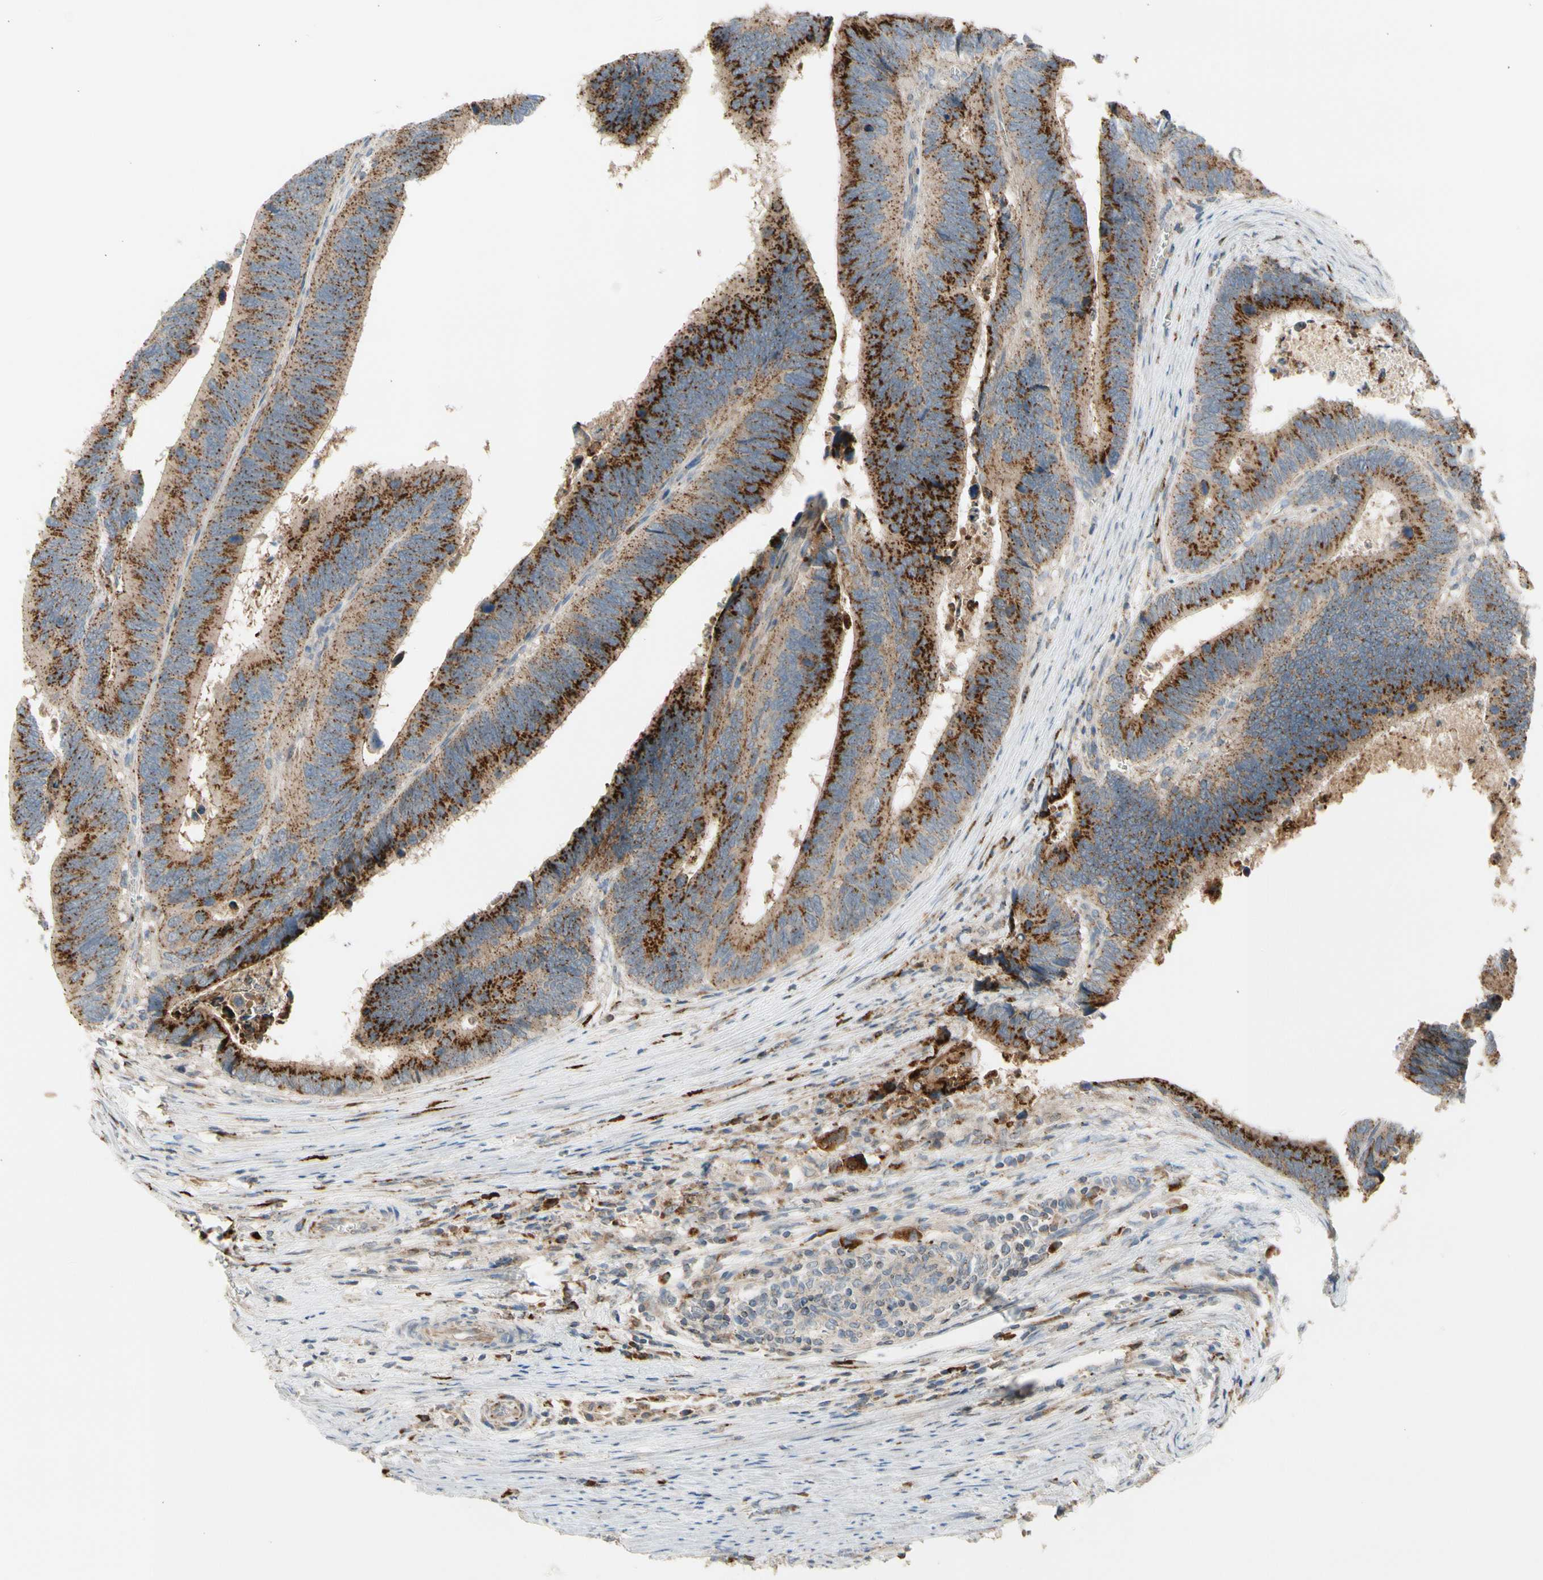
{"staining": {"intensity": "strong", "quantity": ">75%", "location": "cytoplasmic/membranous"}, "tissue": "colorectal cancer", "cell_type": "Tumor cells", "image_type": "cancer", "snomed": [{"axis": "morphology", "description": "Adenocarcinoma, NOS"}, {"axis": "topography", "description": "Colon"}], "caption": "Strong cytoplasmic/membranous staining for a protein is identified in approximately >75% of tumor cells of colorectal cancer (adenocarcinoma) using immunohistochemistry.", "gene": "GALNT5", "patient": {"sex": "male", "age": 72}}